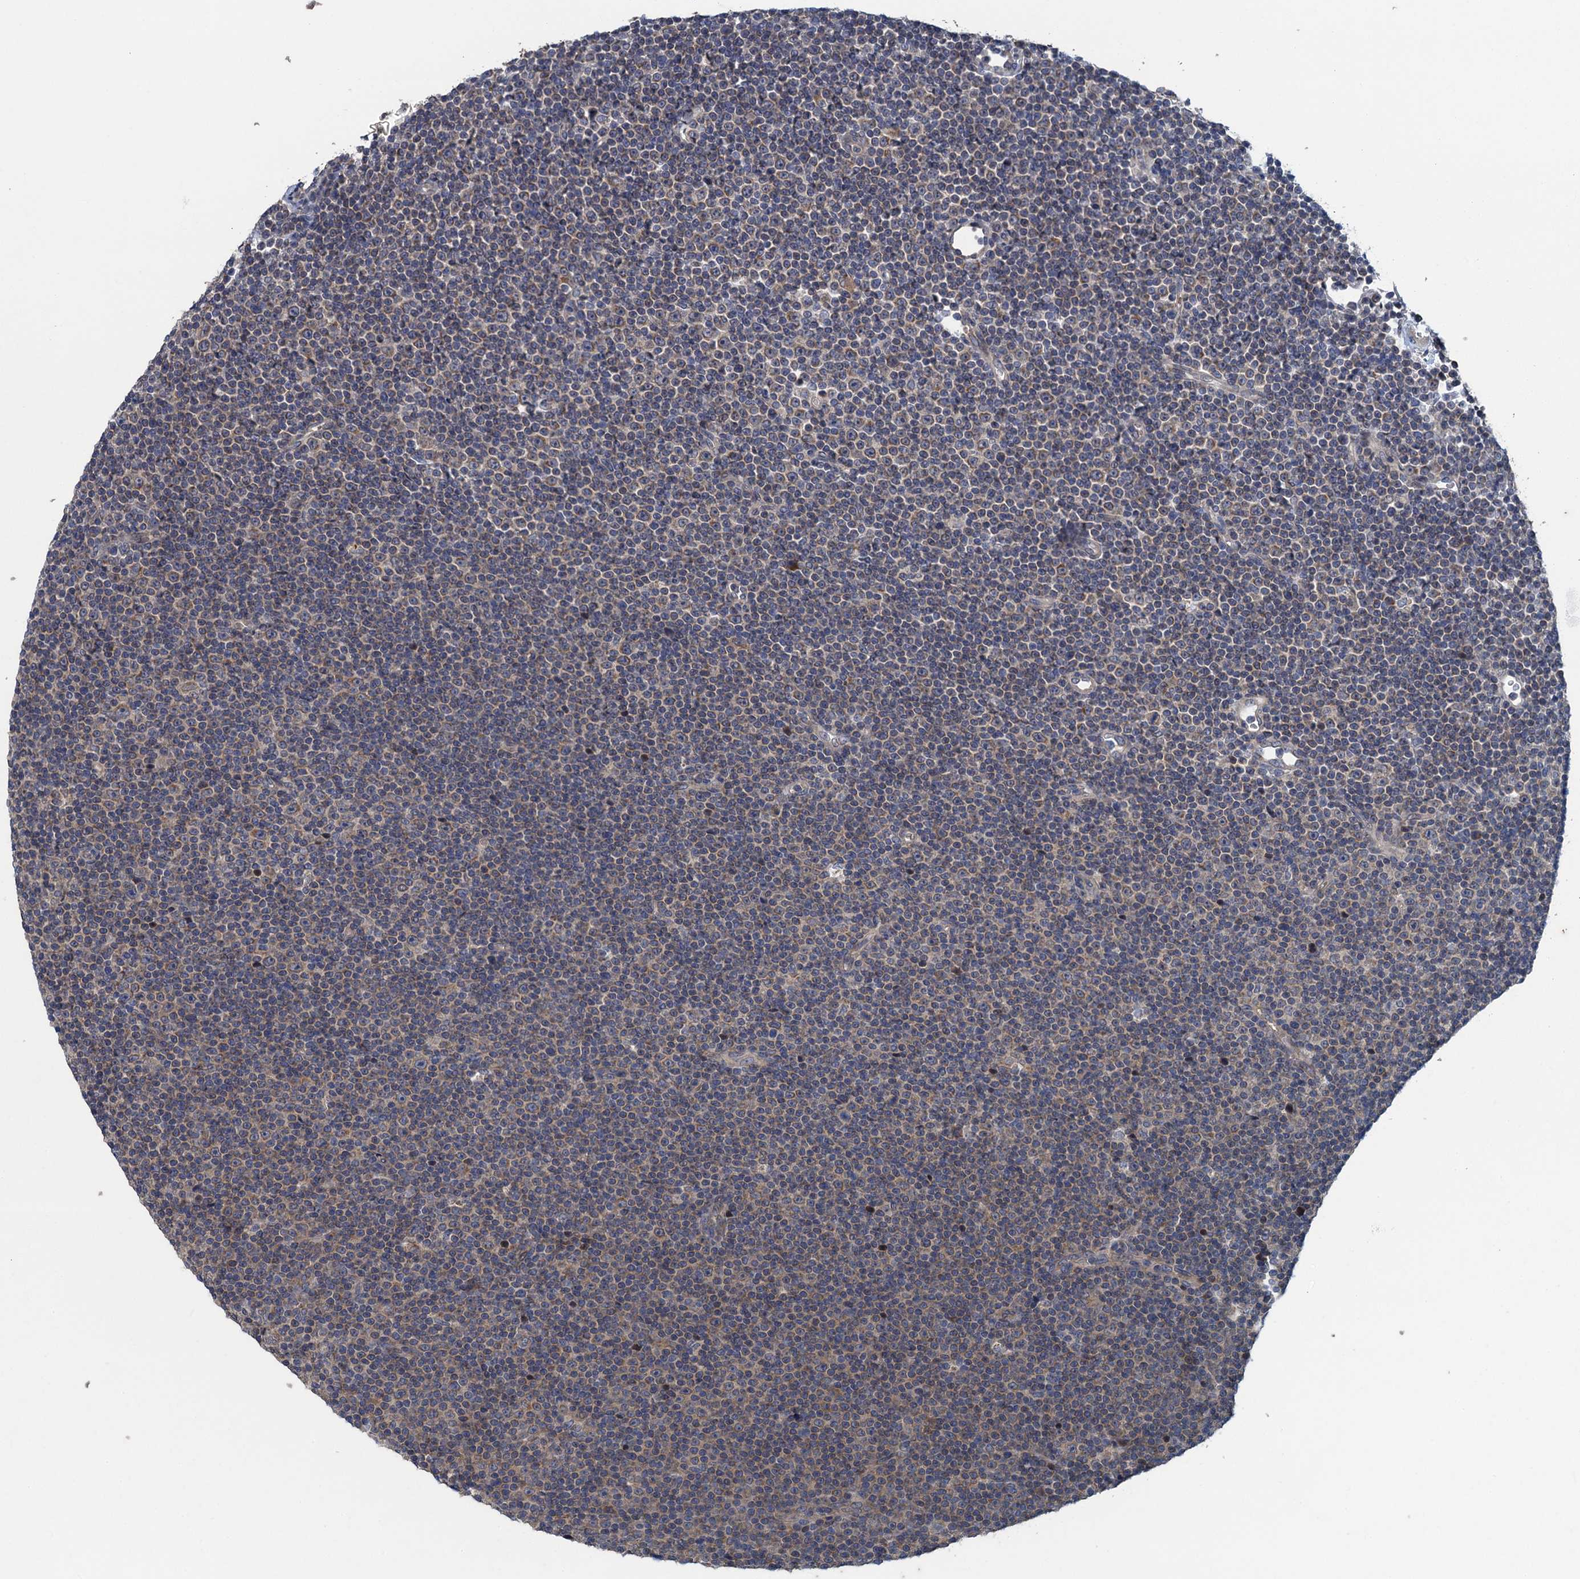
{"staining": {"intensity": "weak", "quantity": ">75%", "location": "cytoplasmic/membranous"}, "tissue": "lymphoma", "cell_type": "Tumor cells", "image_type": "cancer", "snomed": [{"axis": "morphology", "description": "Malignant lymphoma, non-Hodgkin's type, Low grade"}, {"axis": "topography", "description": "Lymph node"}], "caption": "A histopathology image of human low-grade malignant lymphoma, non-Hodgkin's type stained for a protein demonstrates weak cytoplasmic/membranous brown staining in tumor cells. Nuclei are stained in blue.", "gene": "KBTBD8", "patient": {"sex": "female", "age": 67}}